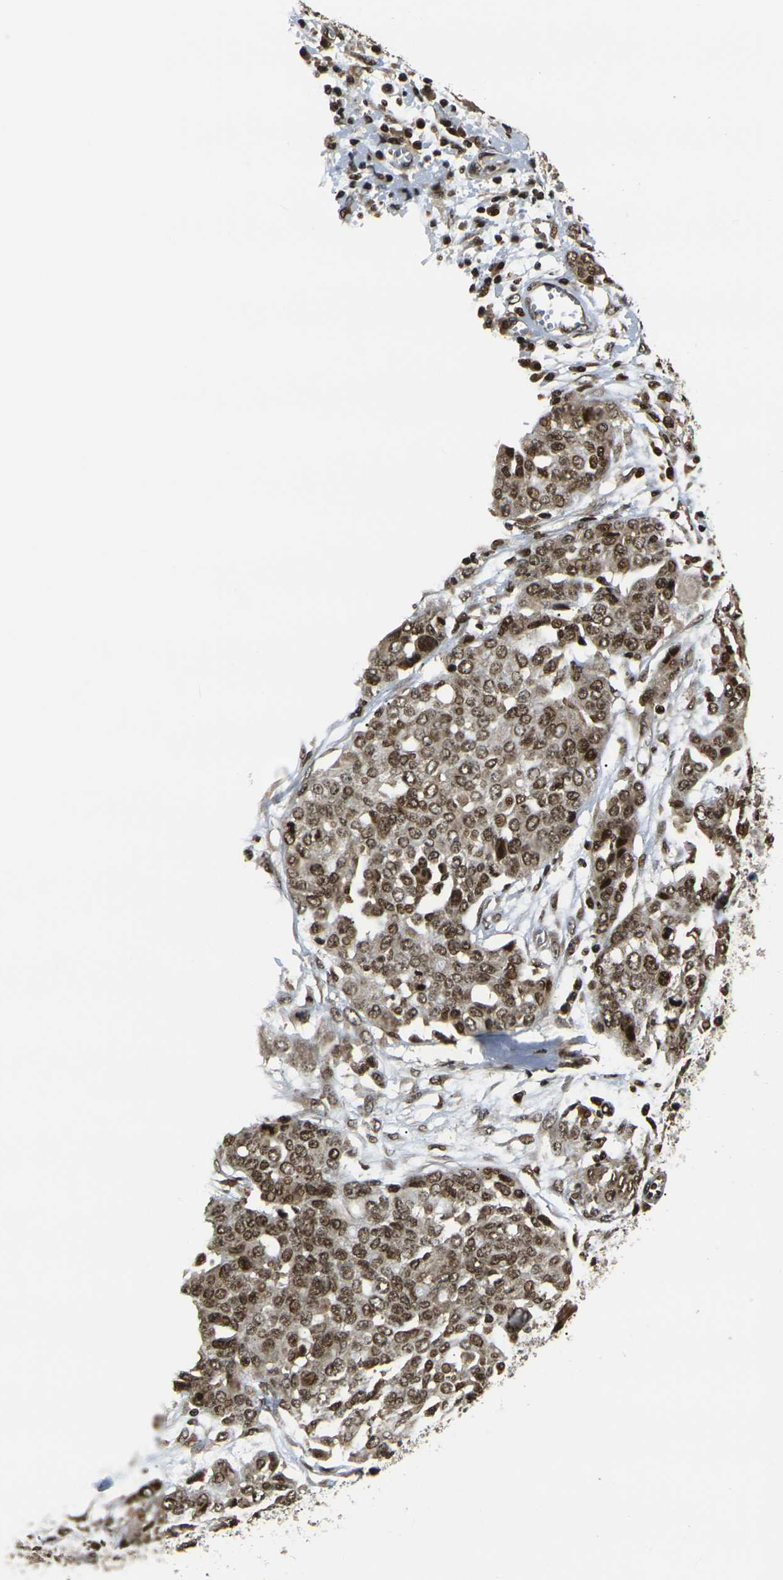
{"staining": {"intensity": "moderate", "quantity": ">75%", "location": "cytoplasmic/membranous,nuclear"}, "tissue": "ovarian cancer", "cell_type": "Tumor cells", "image_type": "cancer", "snomed": [{"axis": "morphology", "description": "Cystadenocarcinoma, serous, NOS"}, {"axis": "topography", "description": "Soft tissue"}, {"axis": "topography", "description": "Ovary"}], "caption": "Brown immunohistochemical staining in ovarian cancer (serous cystadenocarcinoma) displays moderate cytoplasmic/membranous and nuclear expression in about >75% of tumor cells.", "gene": "ACTL6A", "patient": {"sex": "female", "age": 57}}